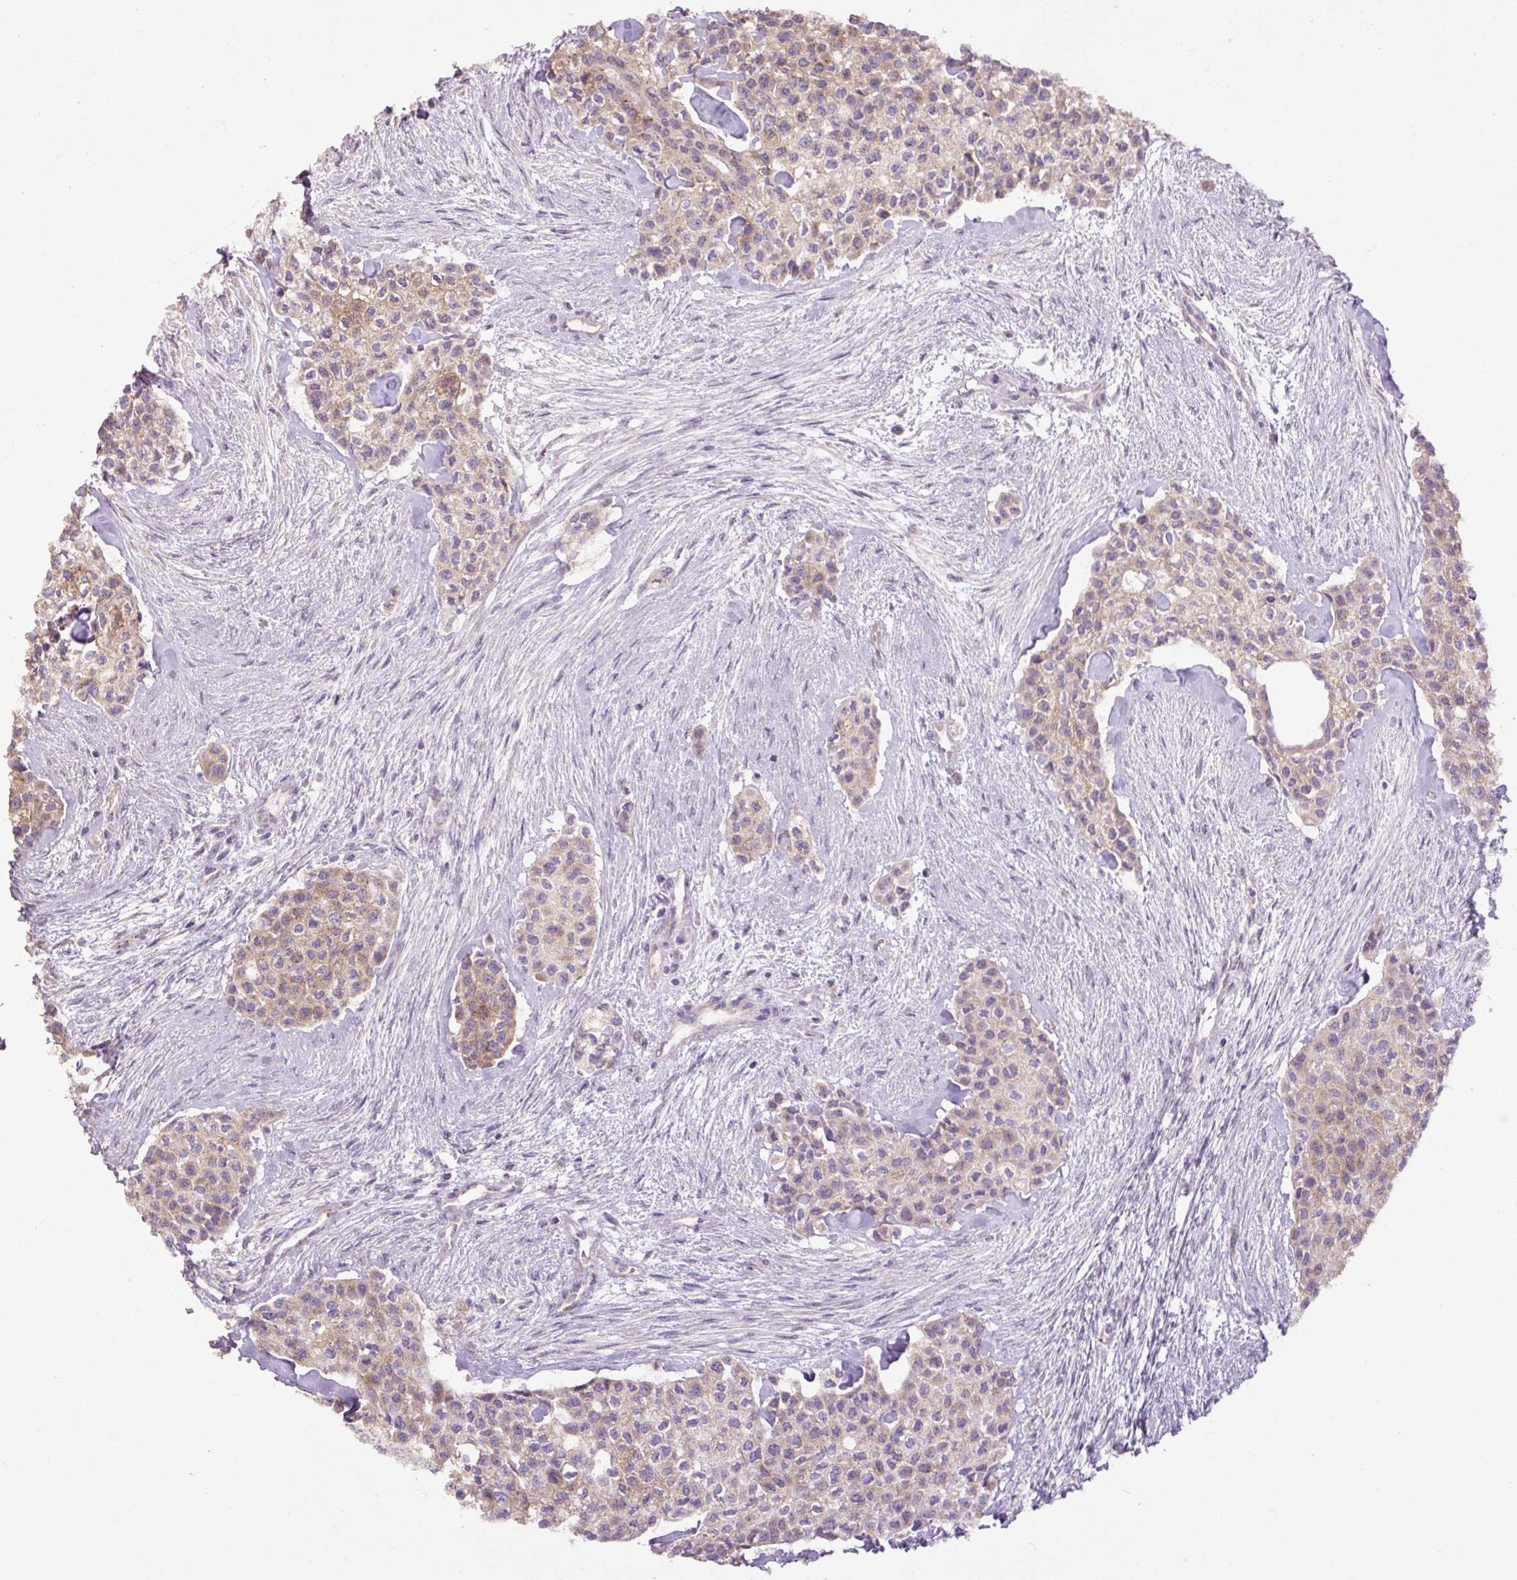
{"staining": {"intensity": "weak", "quantity": ">75%", "location": "cytoplasmic/membranous"}, "tissue": "head and neck cancer", "cell_type": "Tumor cells", "image_type": "cancer", "snomed": [{"axis": "morphology", "description": "Adenocarcinoma, NOS"}, {"axis": "topography", "description": "Head-Neck"}], "caption": "High-power microscopy captured an immunohistochemistry (IHC) histopathology image of head and neck adenocarcinoma, revealing weak cytoplasmic/membranous positivity in approximately >75% of tumor cells.", "gene": "ABR", "patient": {"sex": "male", "age": 81}}